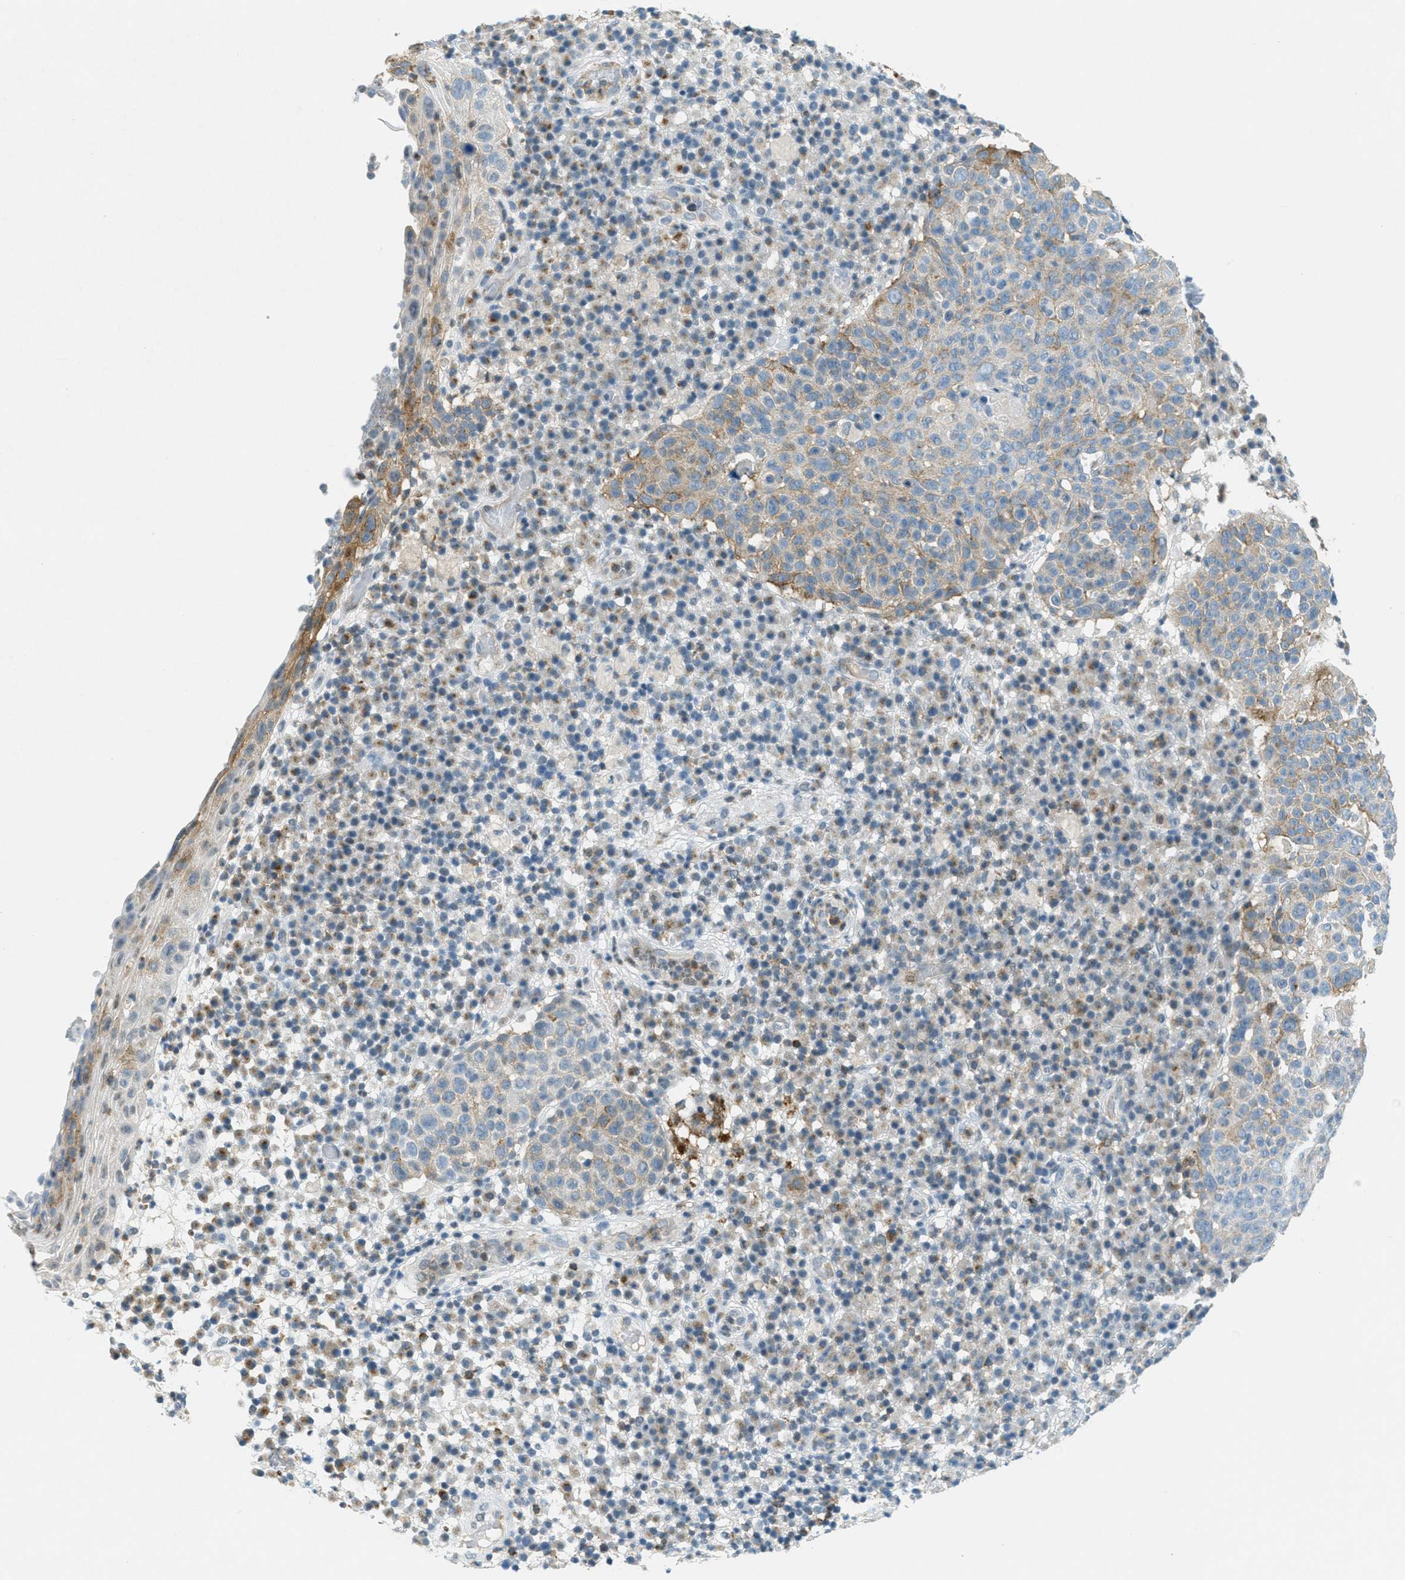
{"staining": {"intensity": "moderate", "quantity": "<25%", "location": "cytoplasmic/membranous"}, "tissue": "skin cancer", "cell_type": "Tumor cells", "image_type": "cancer", "snomed": [{"axis": "morphology", "description": "Squamous cell carcinoma in situ, NOS"}, {"axis": "morphology", "description": "Squamous cell carcinoma, NOS"}, {"axis": "topography", "description": "Skin"}], "caption": "The immunohistochemical stain shows moderate cytoplasmic/membranous staining in tumor cells of skin cancer (squamous cell carcinoma) tissue.", "gene": "FYN", "patient": {"sex": "male", "age": 93}}